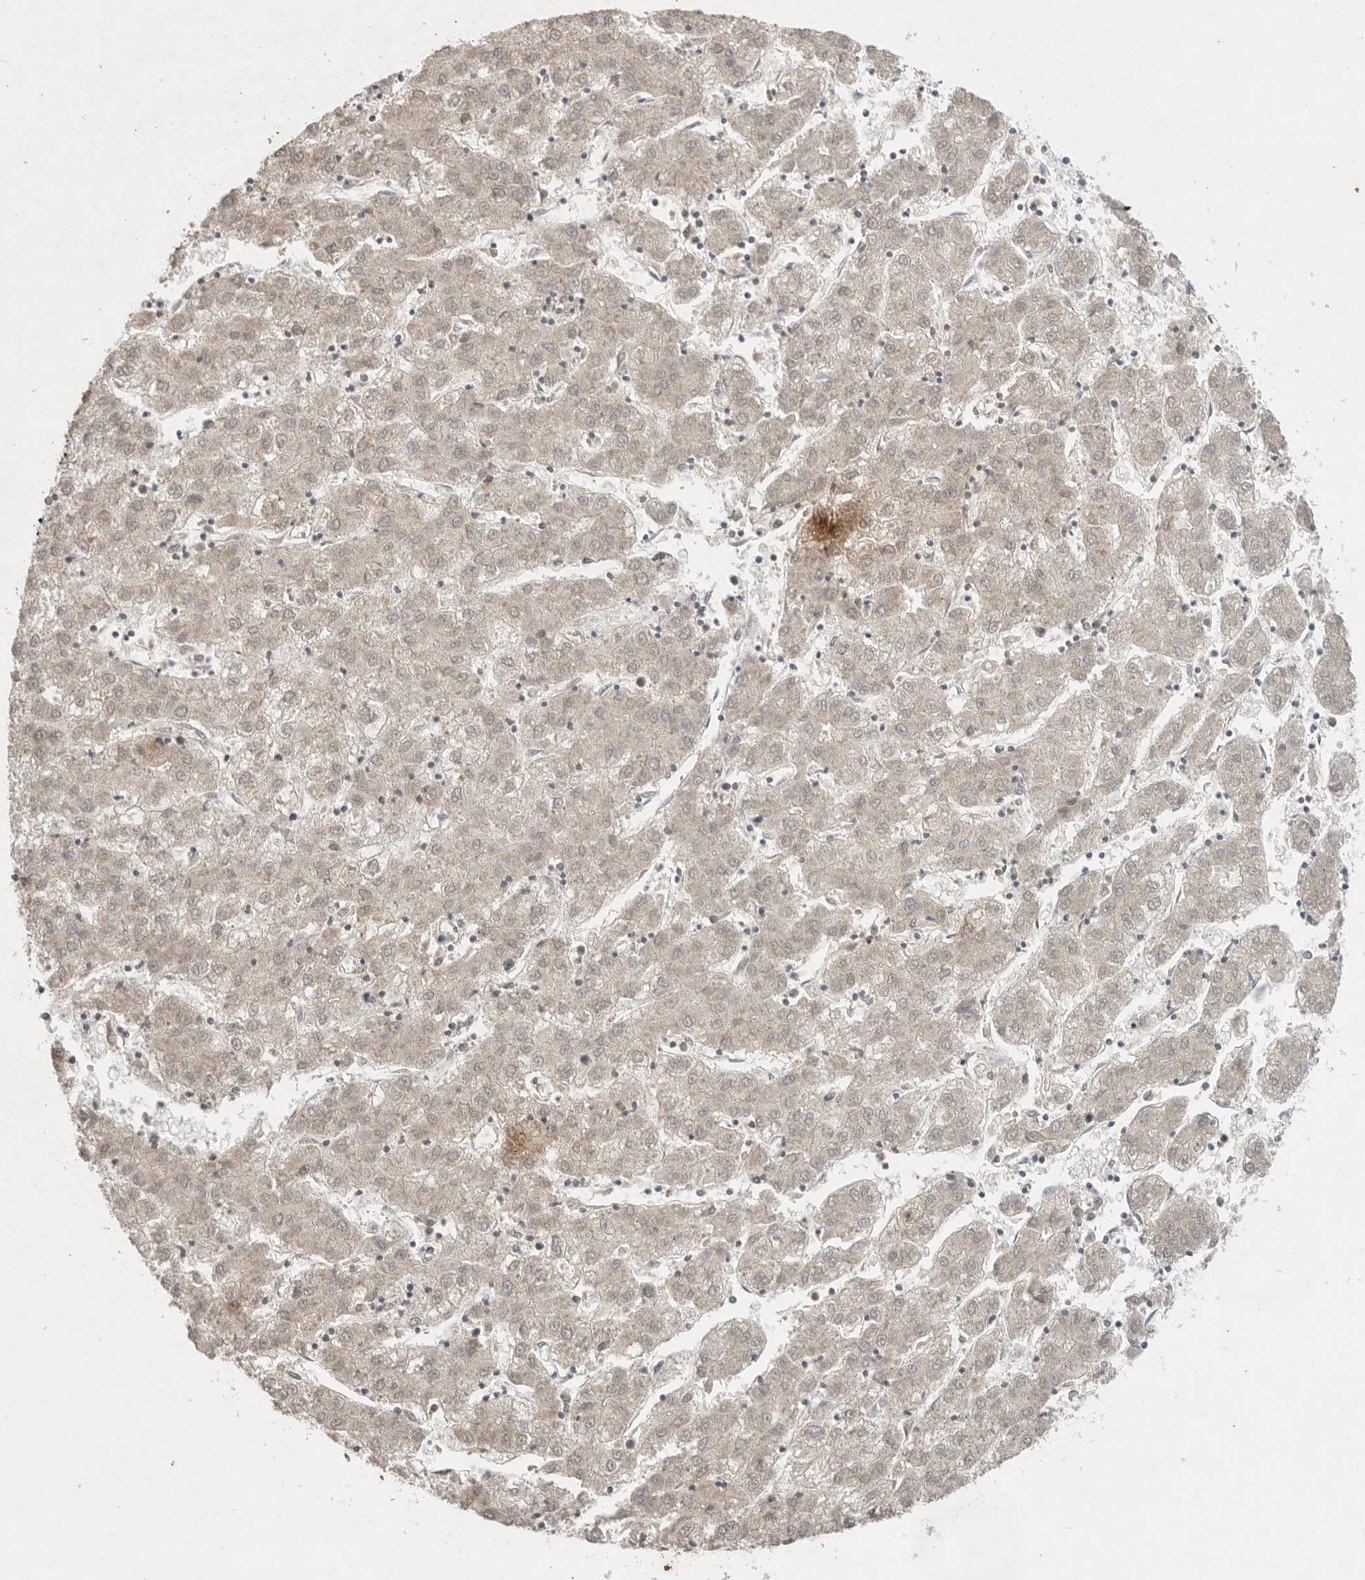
{"staining": {"intensity": "weak", "quantity": ">75%", "location": "nuclear"}, "tissue": "liver cancer", "cell_type": "Tumor cells", "image_type": "cancer", "snomed": [{"axis": "morphology", "description": "Carcinoma, Hepatocellular, NOS"}, {"axis": "topography", "description": "Liver"}], "caption": "A photomicrograph of liver hepatocellular carcinoma stained for a protein exhibits weak nuclear brown staining in tumor cells.", "gene": "KLK5", "patient": {"sex": "male", "age": 72}}